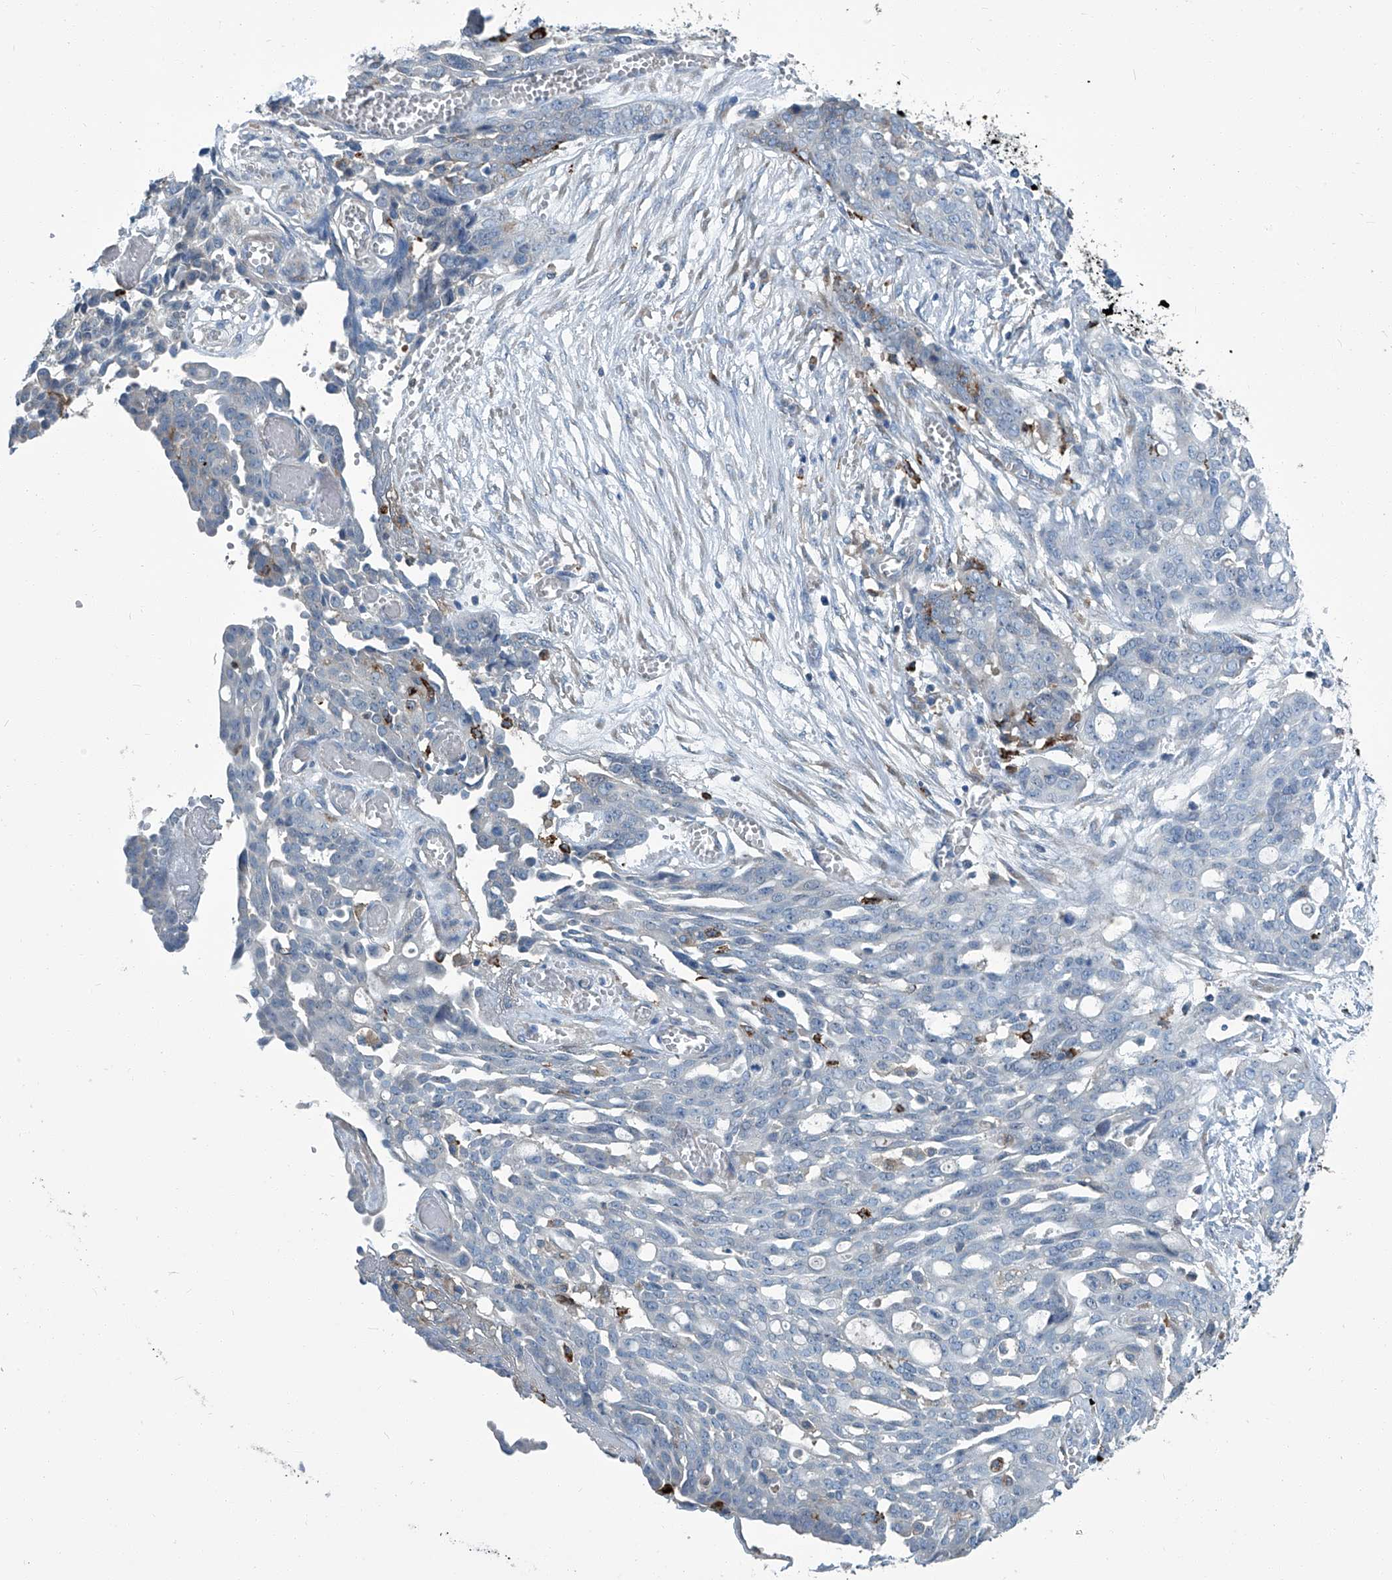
{"staining": {"intensity": "negative", "quantity": "none", "location": "none"}, "tissue": "ovarian cancer", "cell_type": "Tumor cells", "image_type": "cancer", "snomed": [{"axis": "morphology", "description": "Cystadenocarcinoma, serous, NOS"}, {"axis": "topography", "description": "Soft tissue"}, {"axis": "topography", "description": "Ovary"}], "caption": "This photomicrograph is of serous cystadenocarcinoma (ovarian) stained with IHC to label a protein in brown with the nuclei are counter-stained blue. There is no positivity in tumor cells. (Immunohistochemistry, brightfield microscopy, high magnification).", "gene": "FAM167A", "patient": {"sex": "female", "age": 57}}